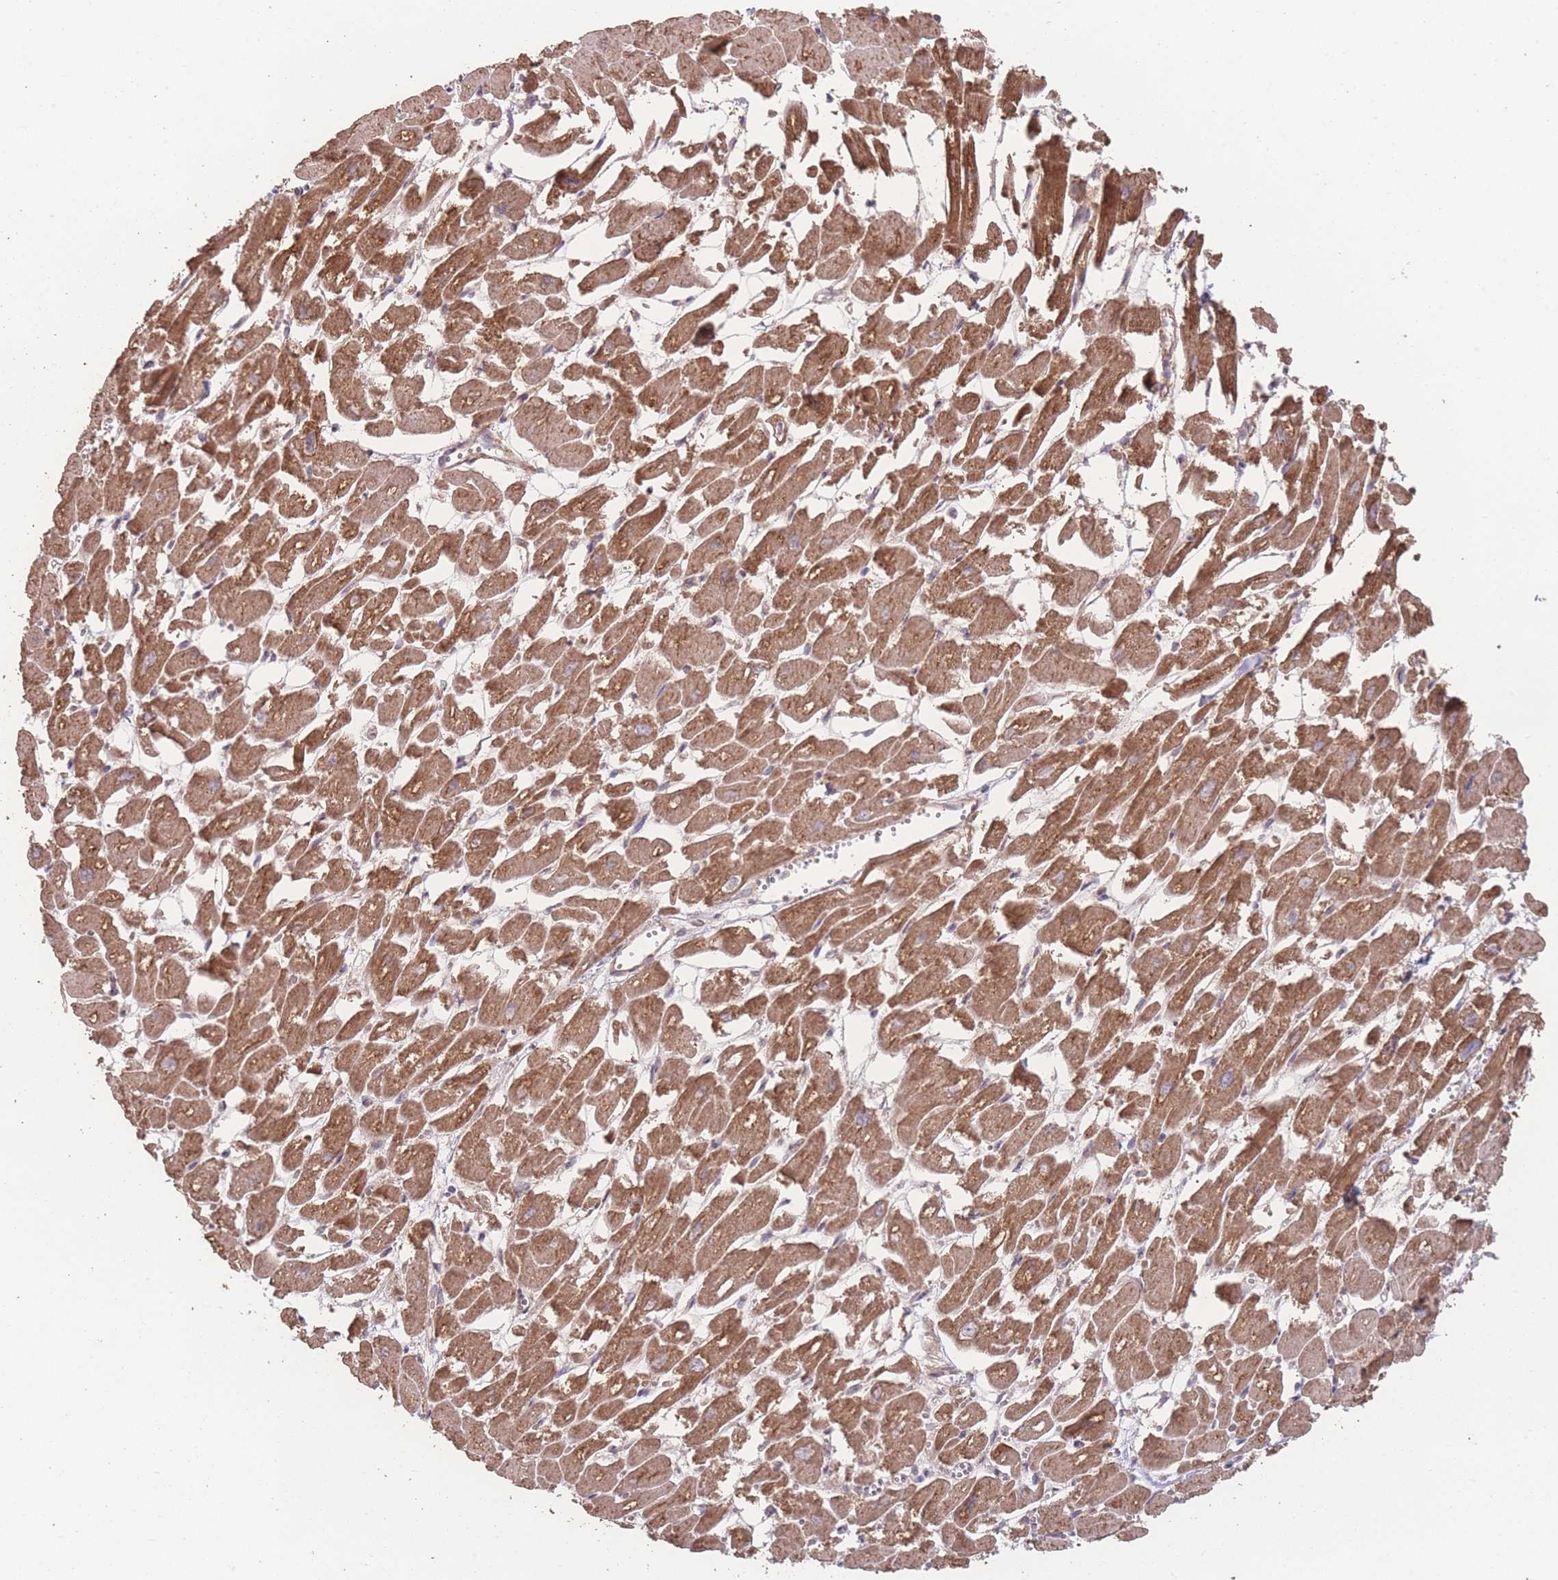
{"staining": {"intensity": "strong", "quantity": ">75%", "location": "cytoplasmic/membranous"}, "tissue": "heart muscle", "cell_type": "Cardiomyocytes", "image_type": "normal", "snomed": [{"axis": "morphology", "description": "Normal tissue, NOS"}, {"axis": "topography", "description": "Heart"}], "caption": "Immunohistochemical staining of benign human heart muscle displays >75% levels of strong cytoplasmic/membranous protein staining in approximately >75% of cardiomyocytes.", "gene": "PXMP4", "patient": {"sex": "male", "age": 54}}